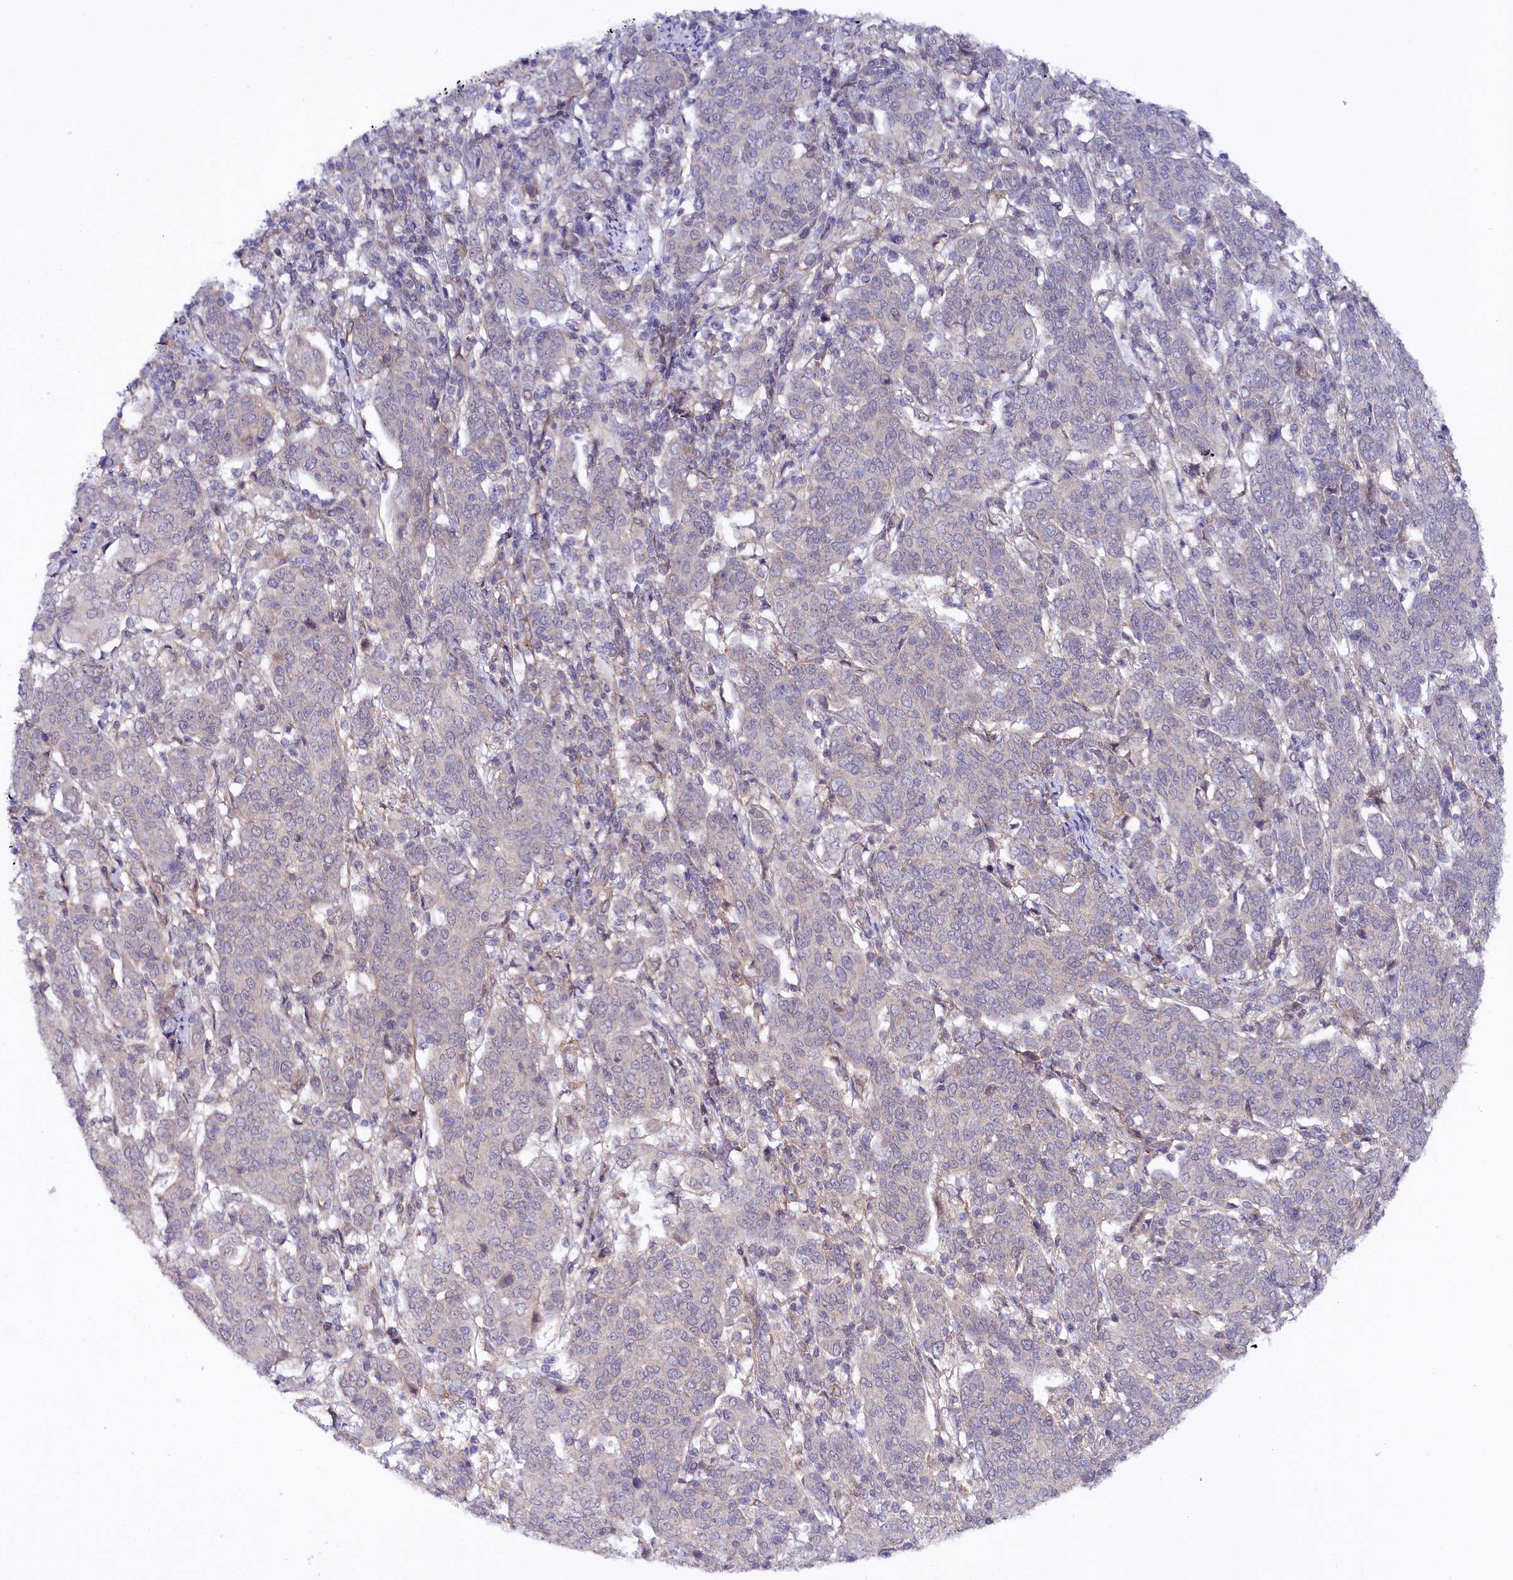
{"staining": {"intensity": "negative", "quantity": "none", "location": "none"}, "tissue": "cervical cancer", "cell_type": "Tumor cells", "image_type": "cancer", "snomed": [{"axis": "morphology", "description": "Squamous cell carcinoma, NOS"}, {"axis": "topography", "description": "Cervix"}], "caption": "Squamous cell carcinoma (cervical) stained for a protein using IHC demonstrates no staining tumor cells.", "gene": "PHLDB1", "patient": {"sex": "female", "age": 67}}